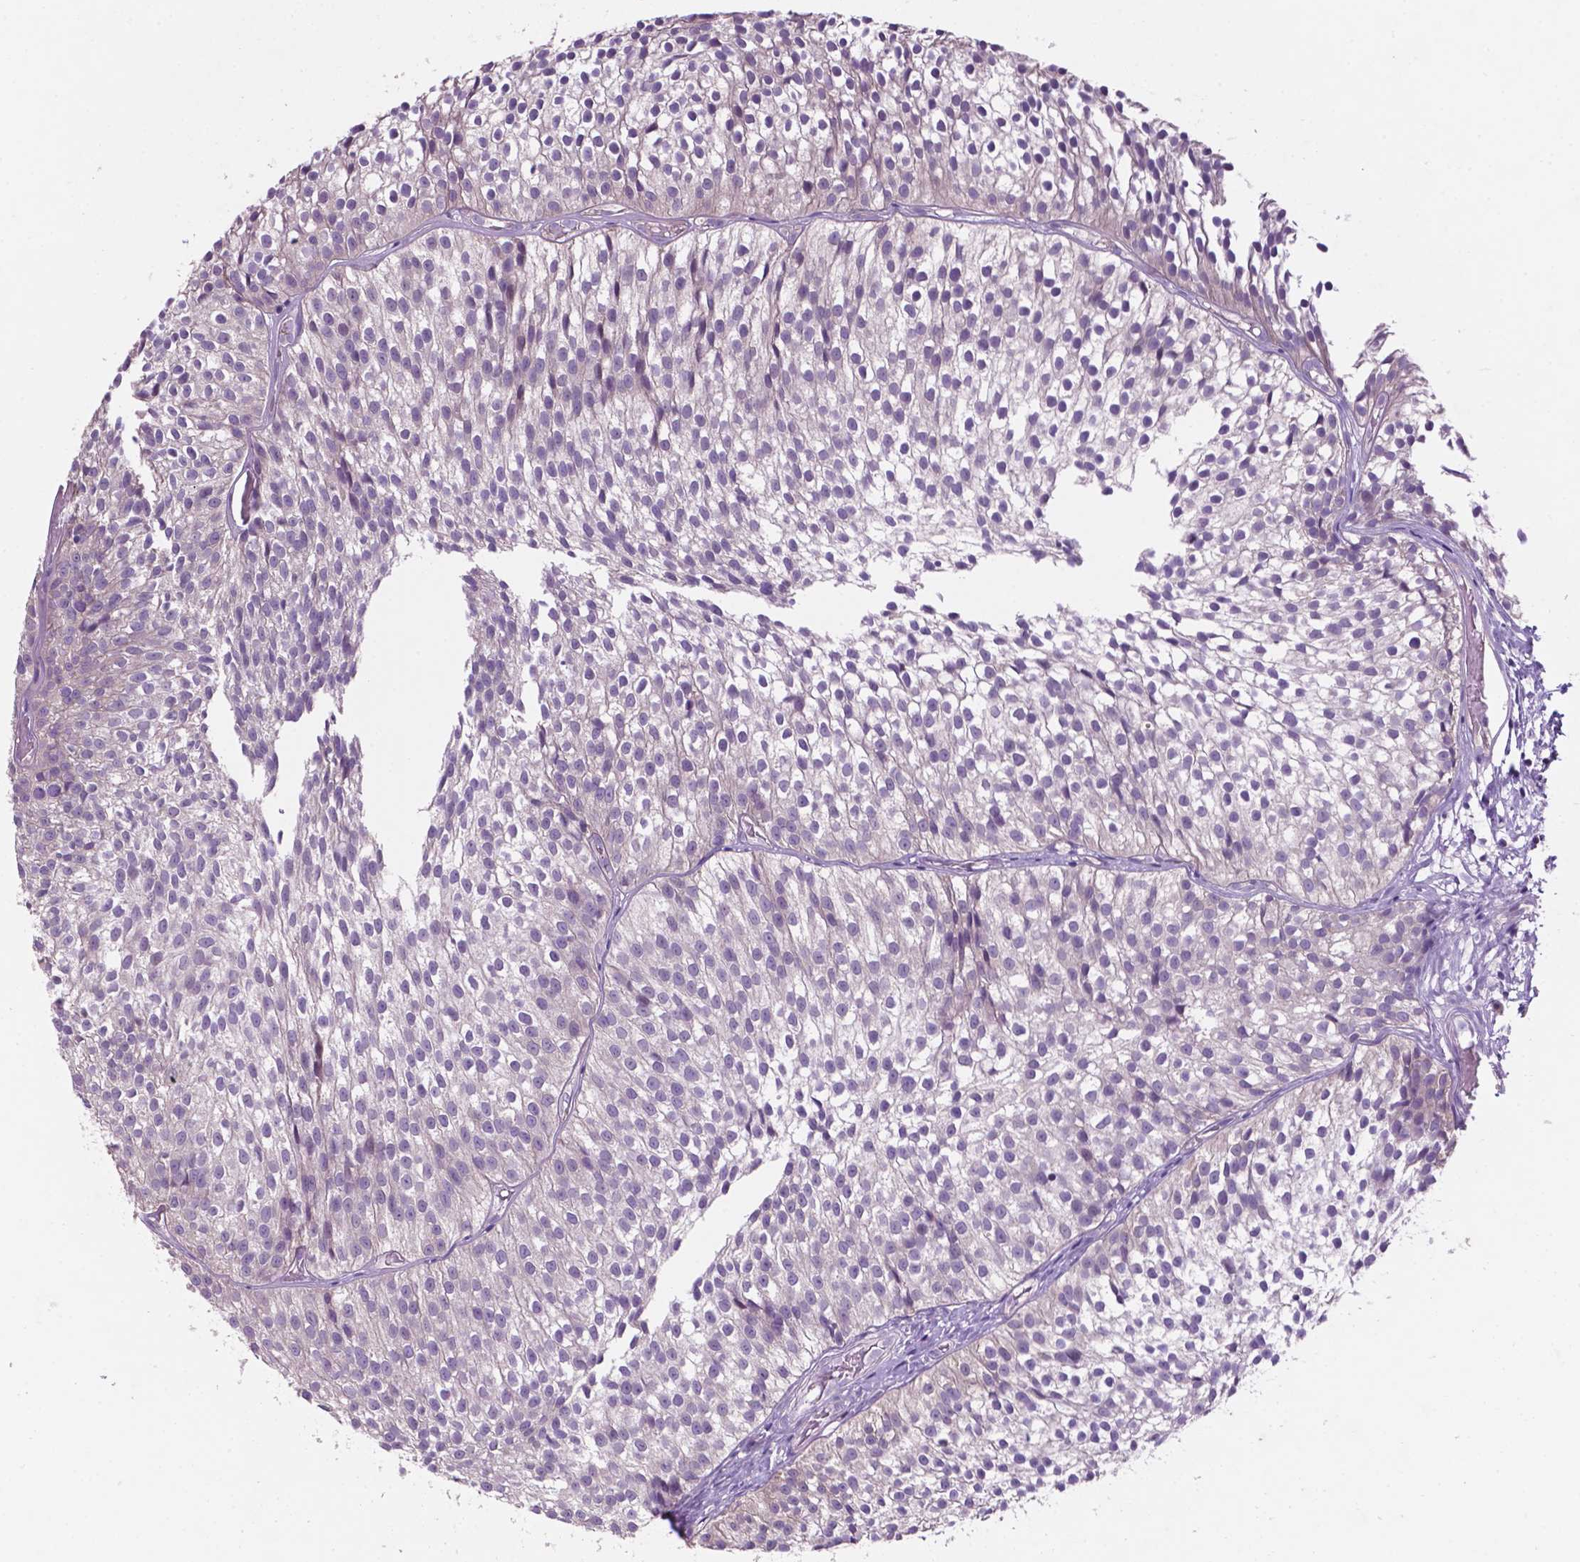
{"staining": {"intensity": "negative", "quantity": "none", "location": "none"}, "tissue": "urothelial cancer", "cell_type": "Tumor cells", "image_type": "cancer", "snomed": [{"axis": "morphology", "description": "Urothelial carcinoma, Low grade"}, {"axis": "topography", "description": "Urinary bladder"}], "caption": "High power microscopy image of an IHC photomicrograph of urothelial cancer, revealing no significant expression in tumor cells.", "gene": "ARL5C", "patient": {"sex": "male", "age": 63}}